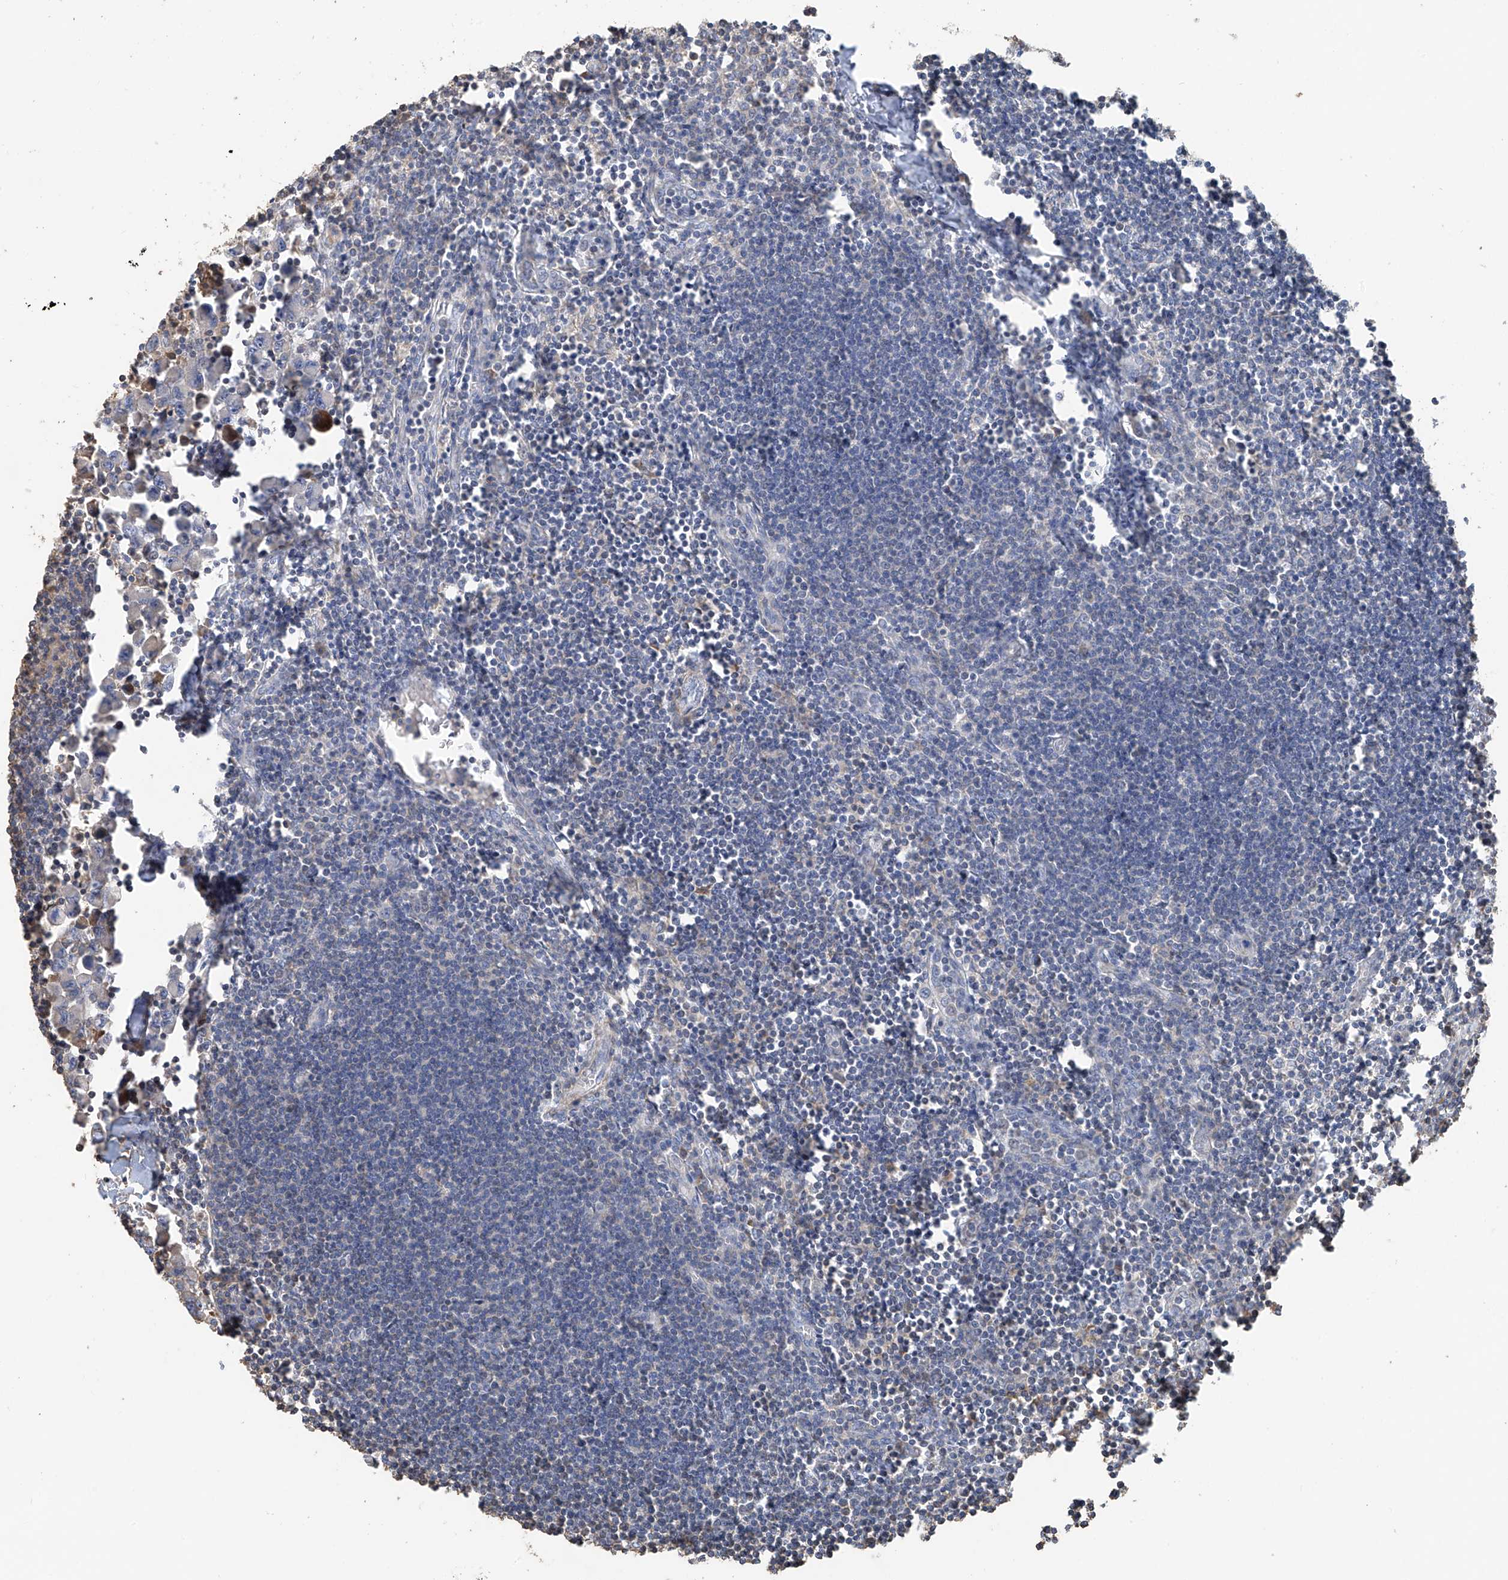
{"staining": {"intensity": "weak", "quantity": "<25%", "location": "cytoplasmic/membranous"}, "tissue": "lymph node", "cell_type": "Germinal center cells", "image_type": "normal", "snomed": [{"axis": "morphology", "description": "Normal tissue, NOS"}, {"axis": "morphology", "description": "Malignant melanoma, Metastatic site"}, {"axis": "topography", "description": "Lymph node"}], "caption": "IHC micrograph of unremarkable lymph node stained for a protein (brown), which reveals no positivity in germinal center cells.", "gene": "SLC43A3", "patient": {"sex": "male", "age": 41}}